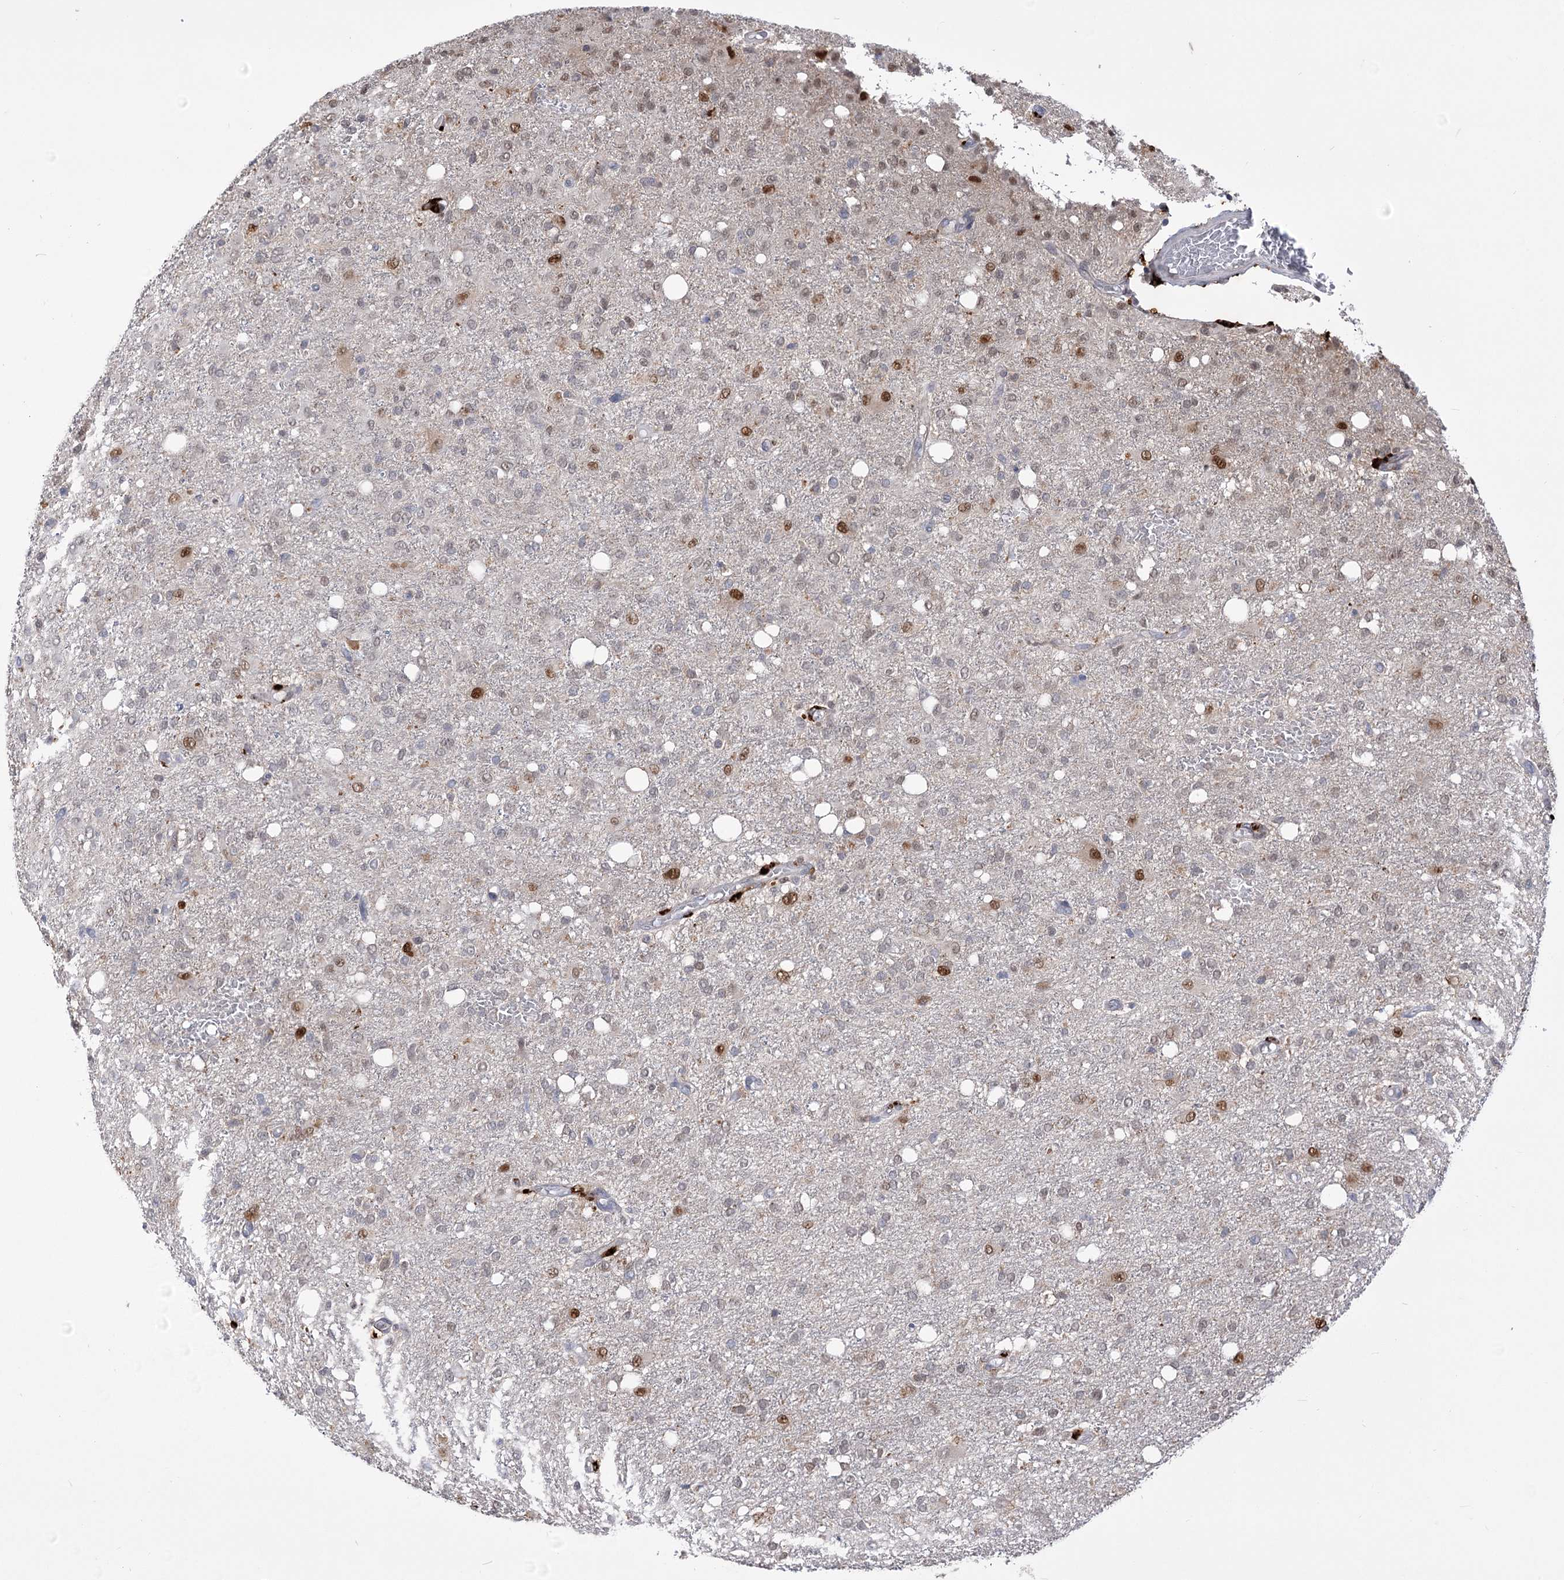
{"staining": {"intensity": "moderate", "quantity": "25%-75%", "location": "nuclear"}, "tissue": "glioma", "cell_type": "Tumor cells", "image_type": "cancer", "snomed": [{"axis": "morphology", "description": "Glioma, malignant, High grade"}, {"axis": "topography", "description": "Brain"}], "caption": "Protein staining of glioma tissue reveals moderate nuclear expression in about 25%-75% of tumor cells. (Brightfield microscopy of DAB IHC at high magnification).", "gene": "SIAE", "patient": {"sex": "female", "age": 59}}